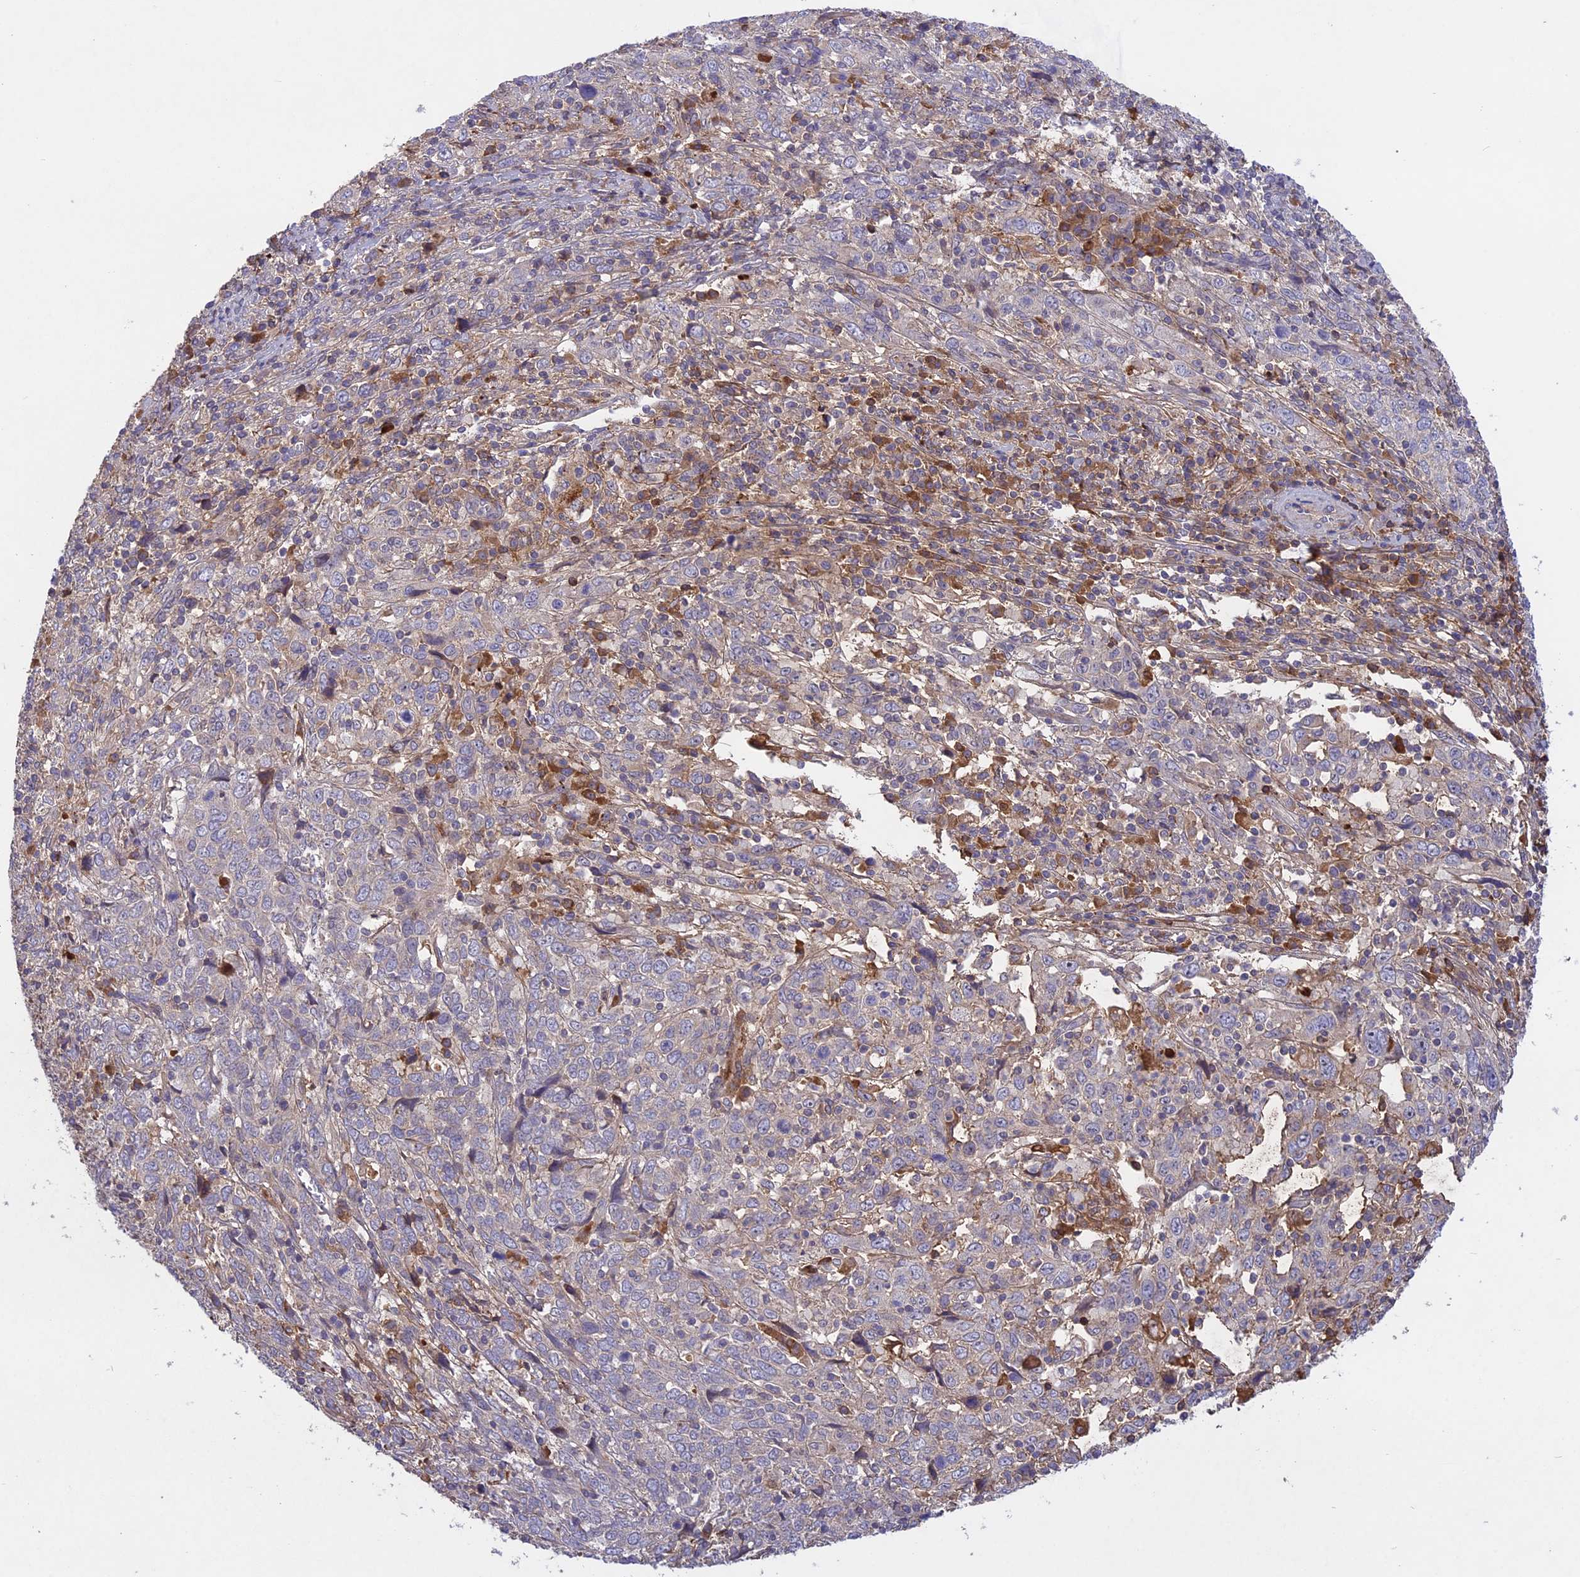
{"staining": {"intensity": "negative", "quantity": "none", "location": "none"}, "tissue": "cervical cancer", "cell_type": "Tumor cells", "image_type": "cancer", "snomed": [{"axis": "morphology", "description": "Squamous cell carcinoma, NOS"}, {"axis": "topography", "description": "Cervix"}], "caption": "High magnification brightfield microscopy of cervical cancer stained with DAB (brown) and counterstained with hematoxylin (blue): tumor cells show no significant expression.", "gene": "ADO", "patient": {"sex": "female", "age": 46}}